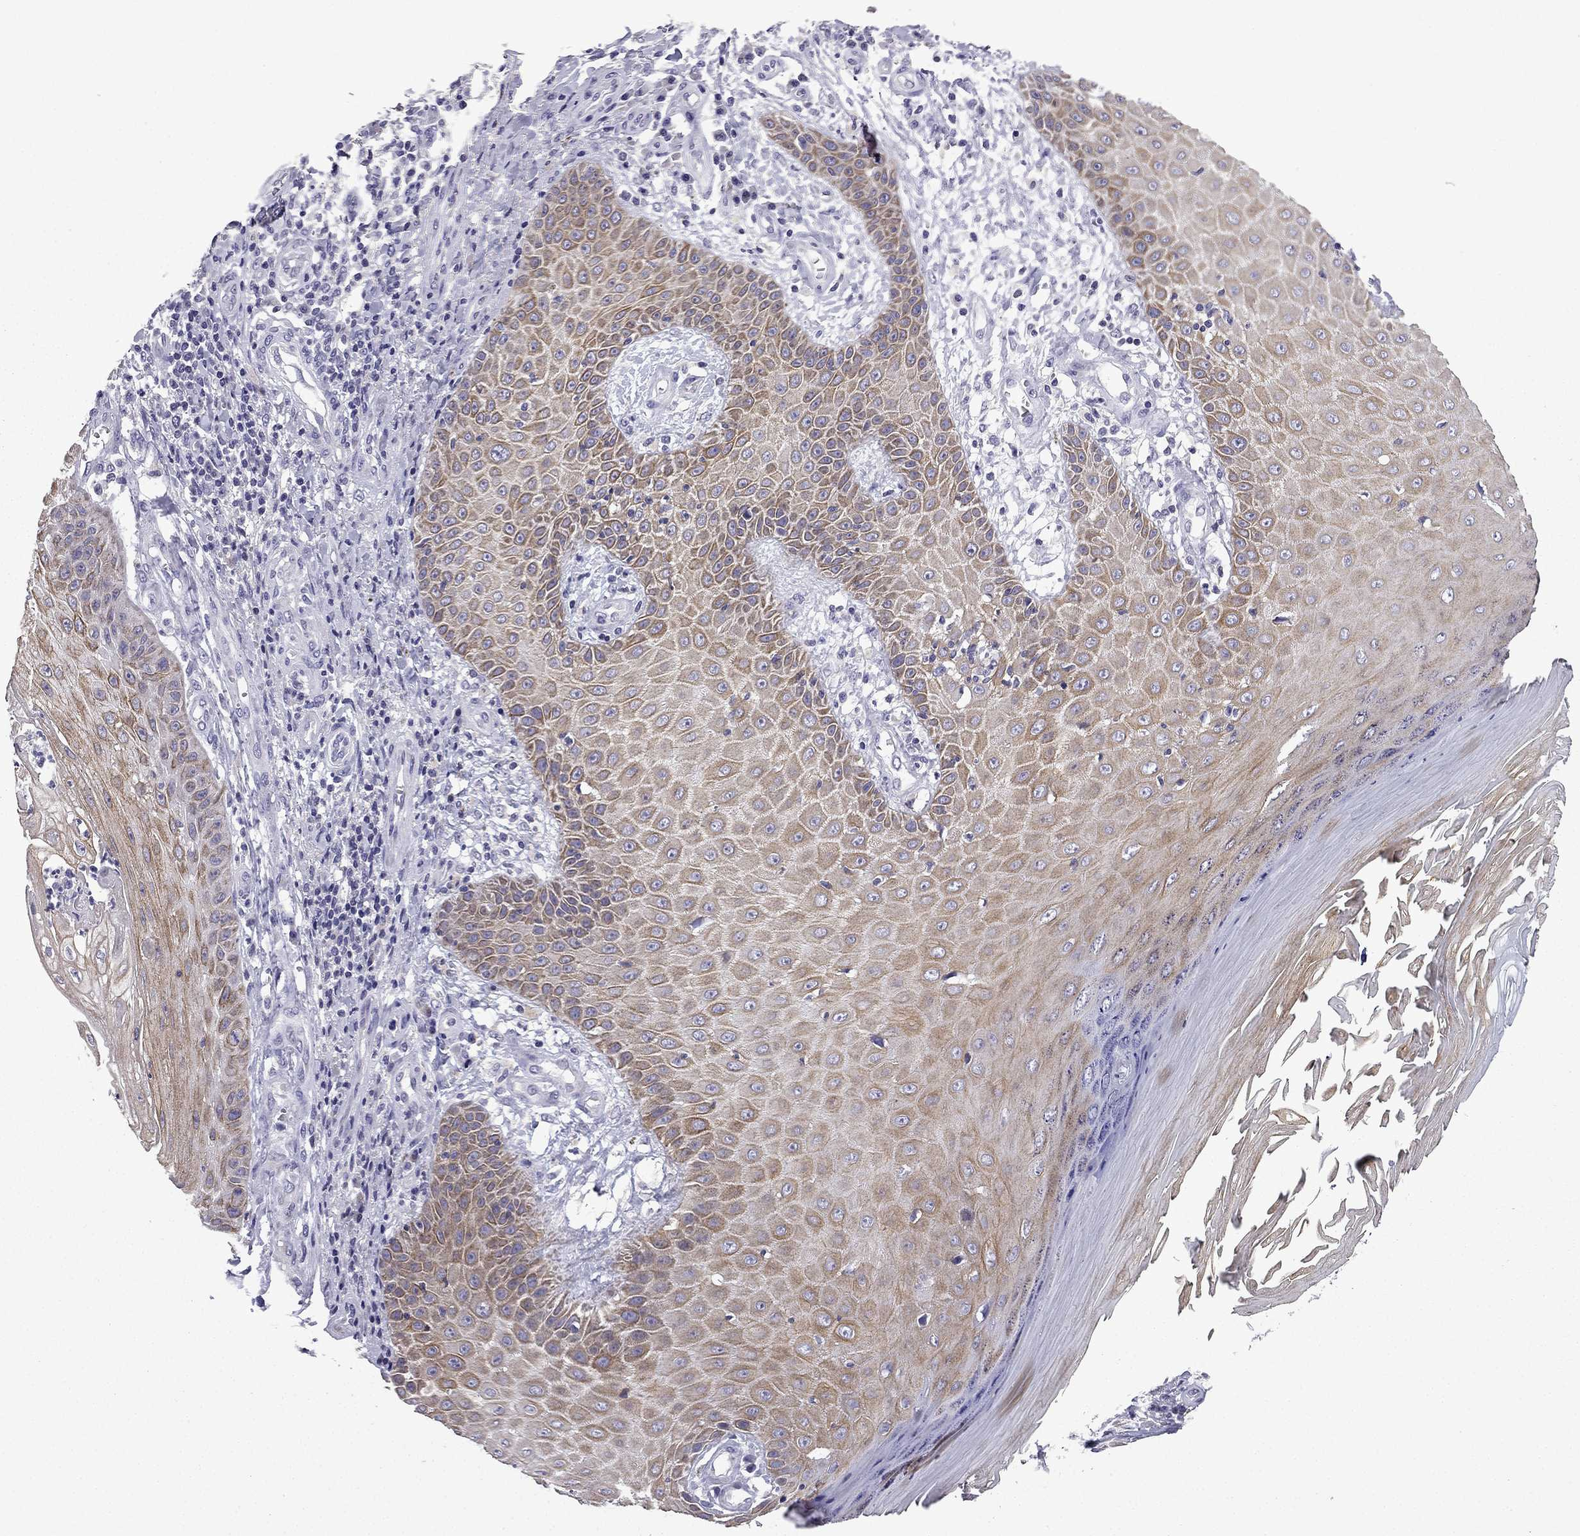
{"staining": {"intensity": "moderate", "quantity": "25%-75%", "location": "cytoplasmic/membranous"}, "tissue": "skin cancer", "cell_type": "Tumor cells", "image_type": "cancer", "snomed": [{"axis": "morphology", "description": "Squamous cell carcinoma, NOS"}, {"axis": "topography", "description": "Skin"}], "caption": "Squamous cell carcinoma (skin) was stained to show a protein in brown. There is medium levels of moderate cytoplasmic/membranous staining in approximately 25%-75% of tumor cells.", "gene": "TTN", "patient": {"sex": "male", "age": 70}}